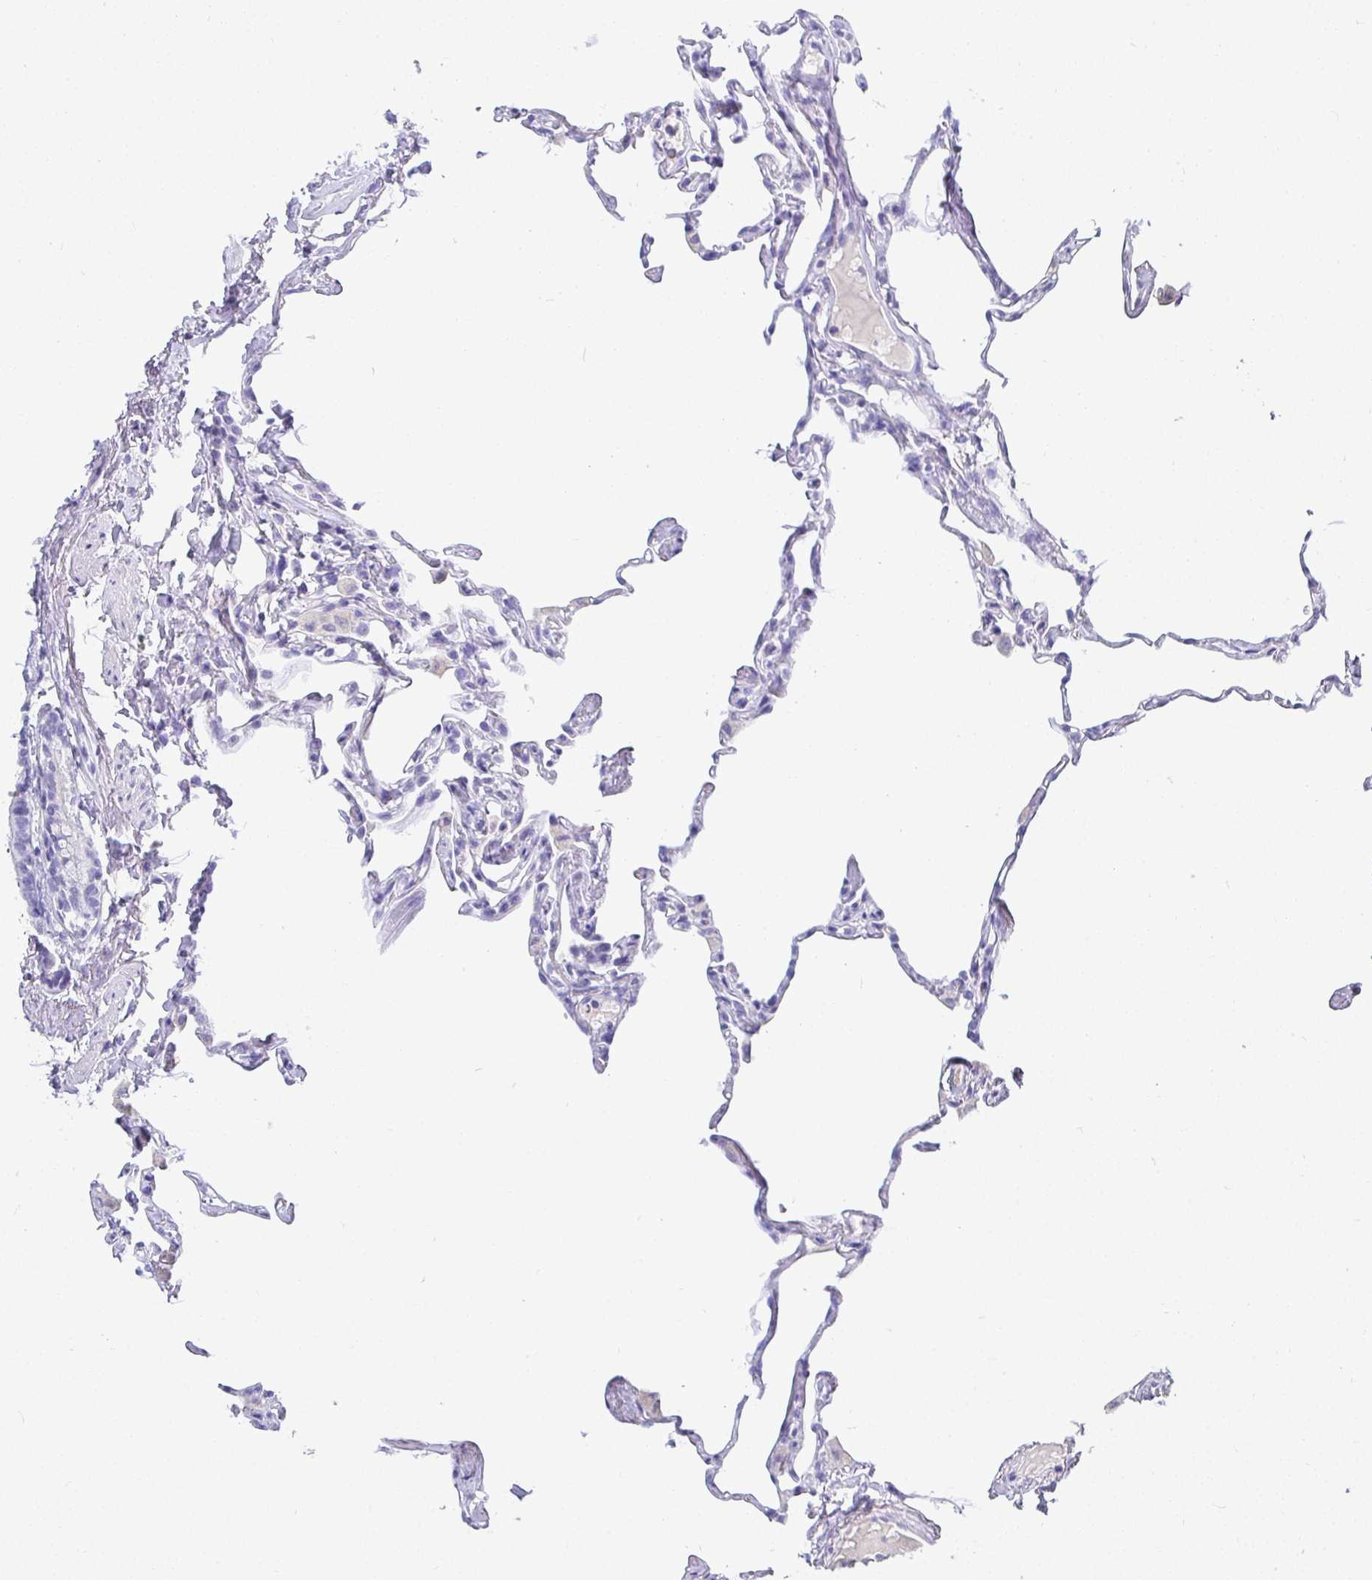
{"staining": {"intensity": "negative", "quantity": "none", "location": "none"}, "tissue": "lung", "cell_type": "Alveolar cells", "image_type": "normal", "snomed": [{"axis": "morphology", "description": "Normal tissue, NOS"}, {"axis": "topography", "description": "Lung"}], "caption": "DAB (3,3'-diaminobenzidine) immunohistochemical staining of normal lung displays no significant positivity in alveolar cells.", "gene": "TMEM241", "patient": {"sex": "male", "age": 65}}